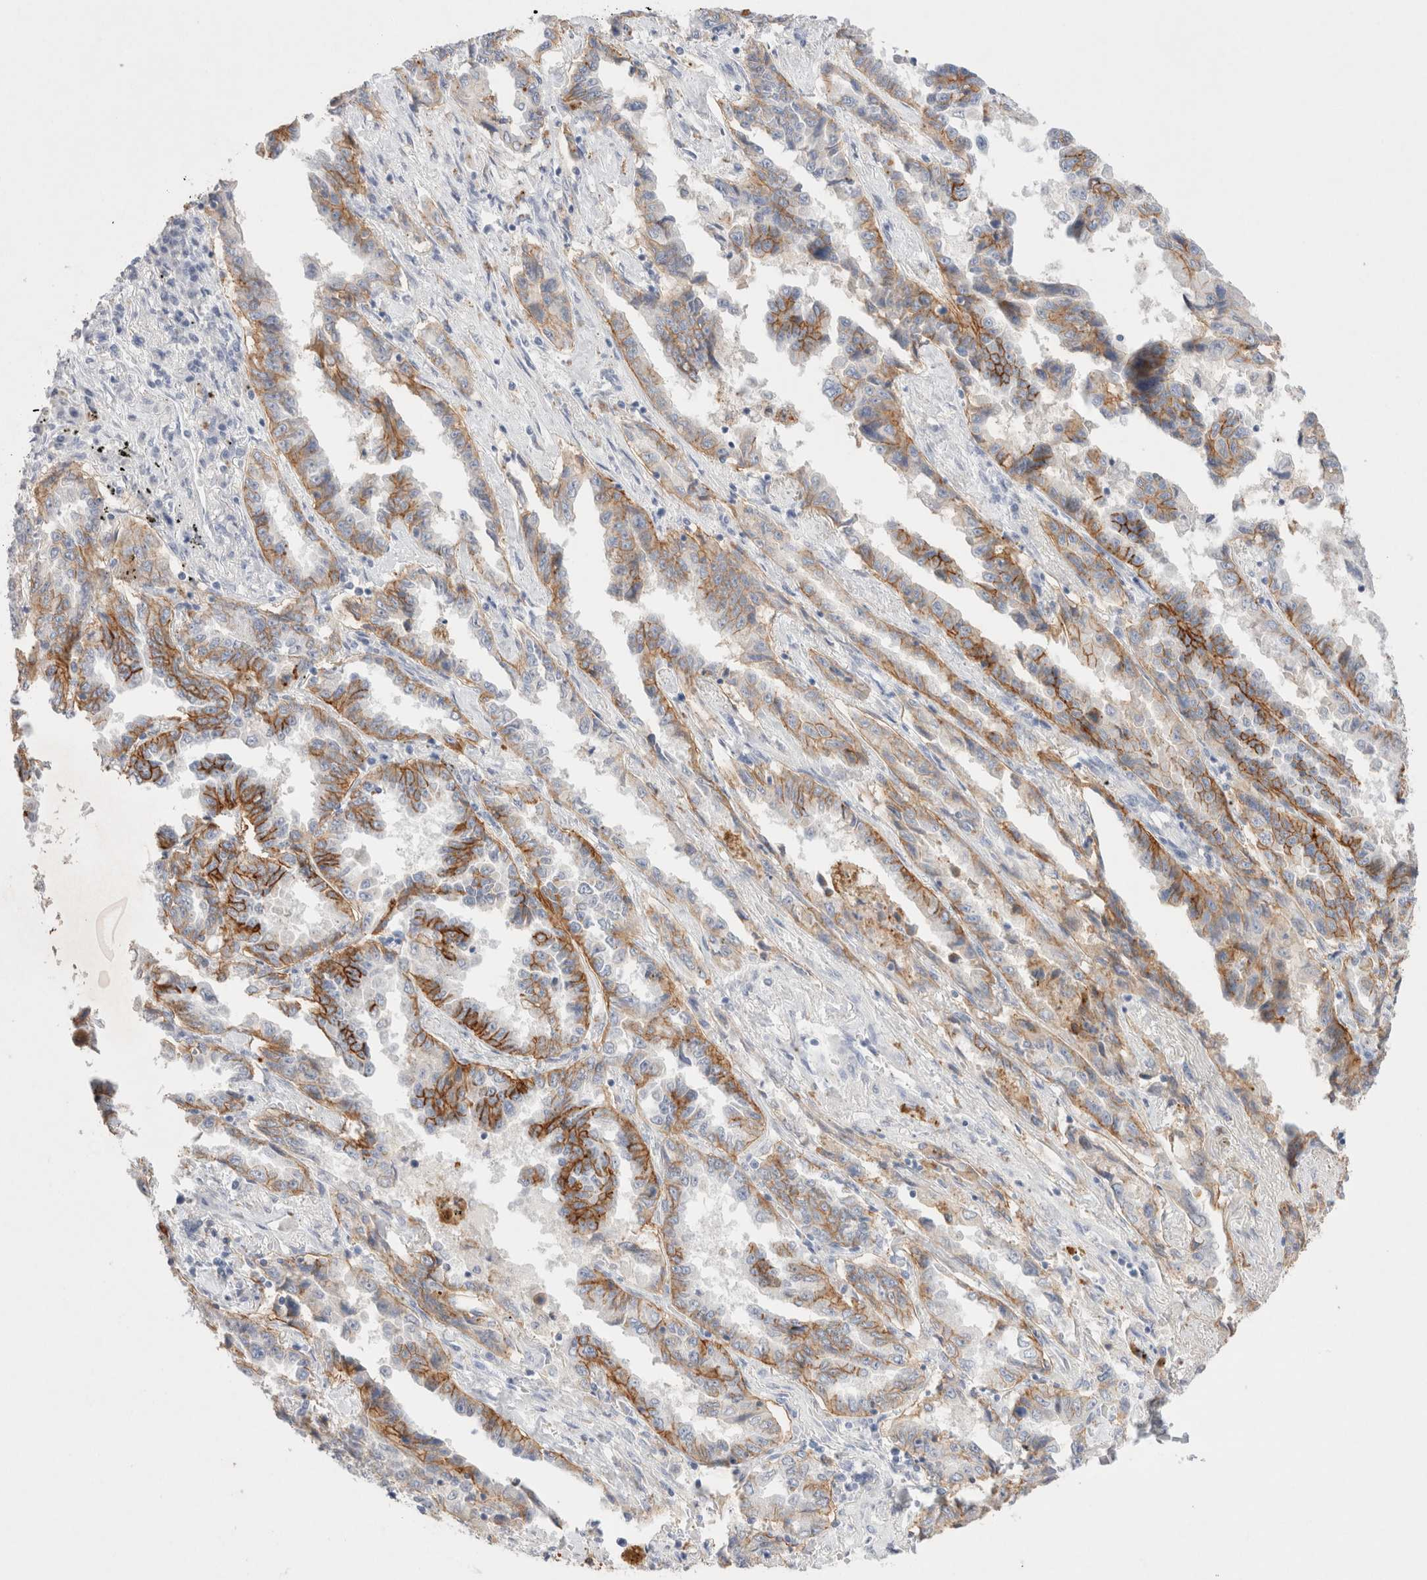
{"staining": {"intensity": "moderate", "quantity": "25%-75%", "location": "cytoplasmic/membranous"}, "tissue": "lung cancer", "cell_type": "Tumor cells", "image_type": "cancer", "snomed": [{"axis": "morphology", "description": "Adenocarcinoma, NOS"}, {"axis": "topography", "description": "Lung"}], "caption": "Tumor cells display medium levels of moderate cytoplasmic/membranous expression in about 25%-75% of cells in lung cancer (adenocarcinoma).", "gene": "EPCAM", "patient": {"sex": "female", "age": 51}}